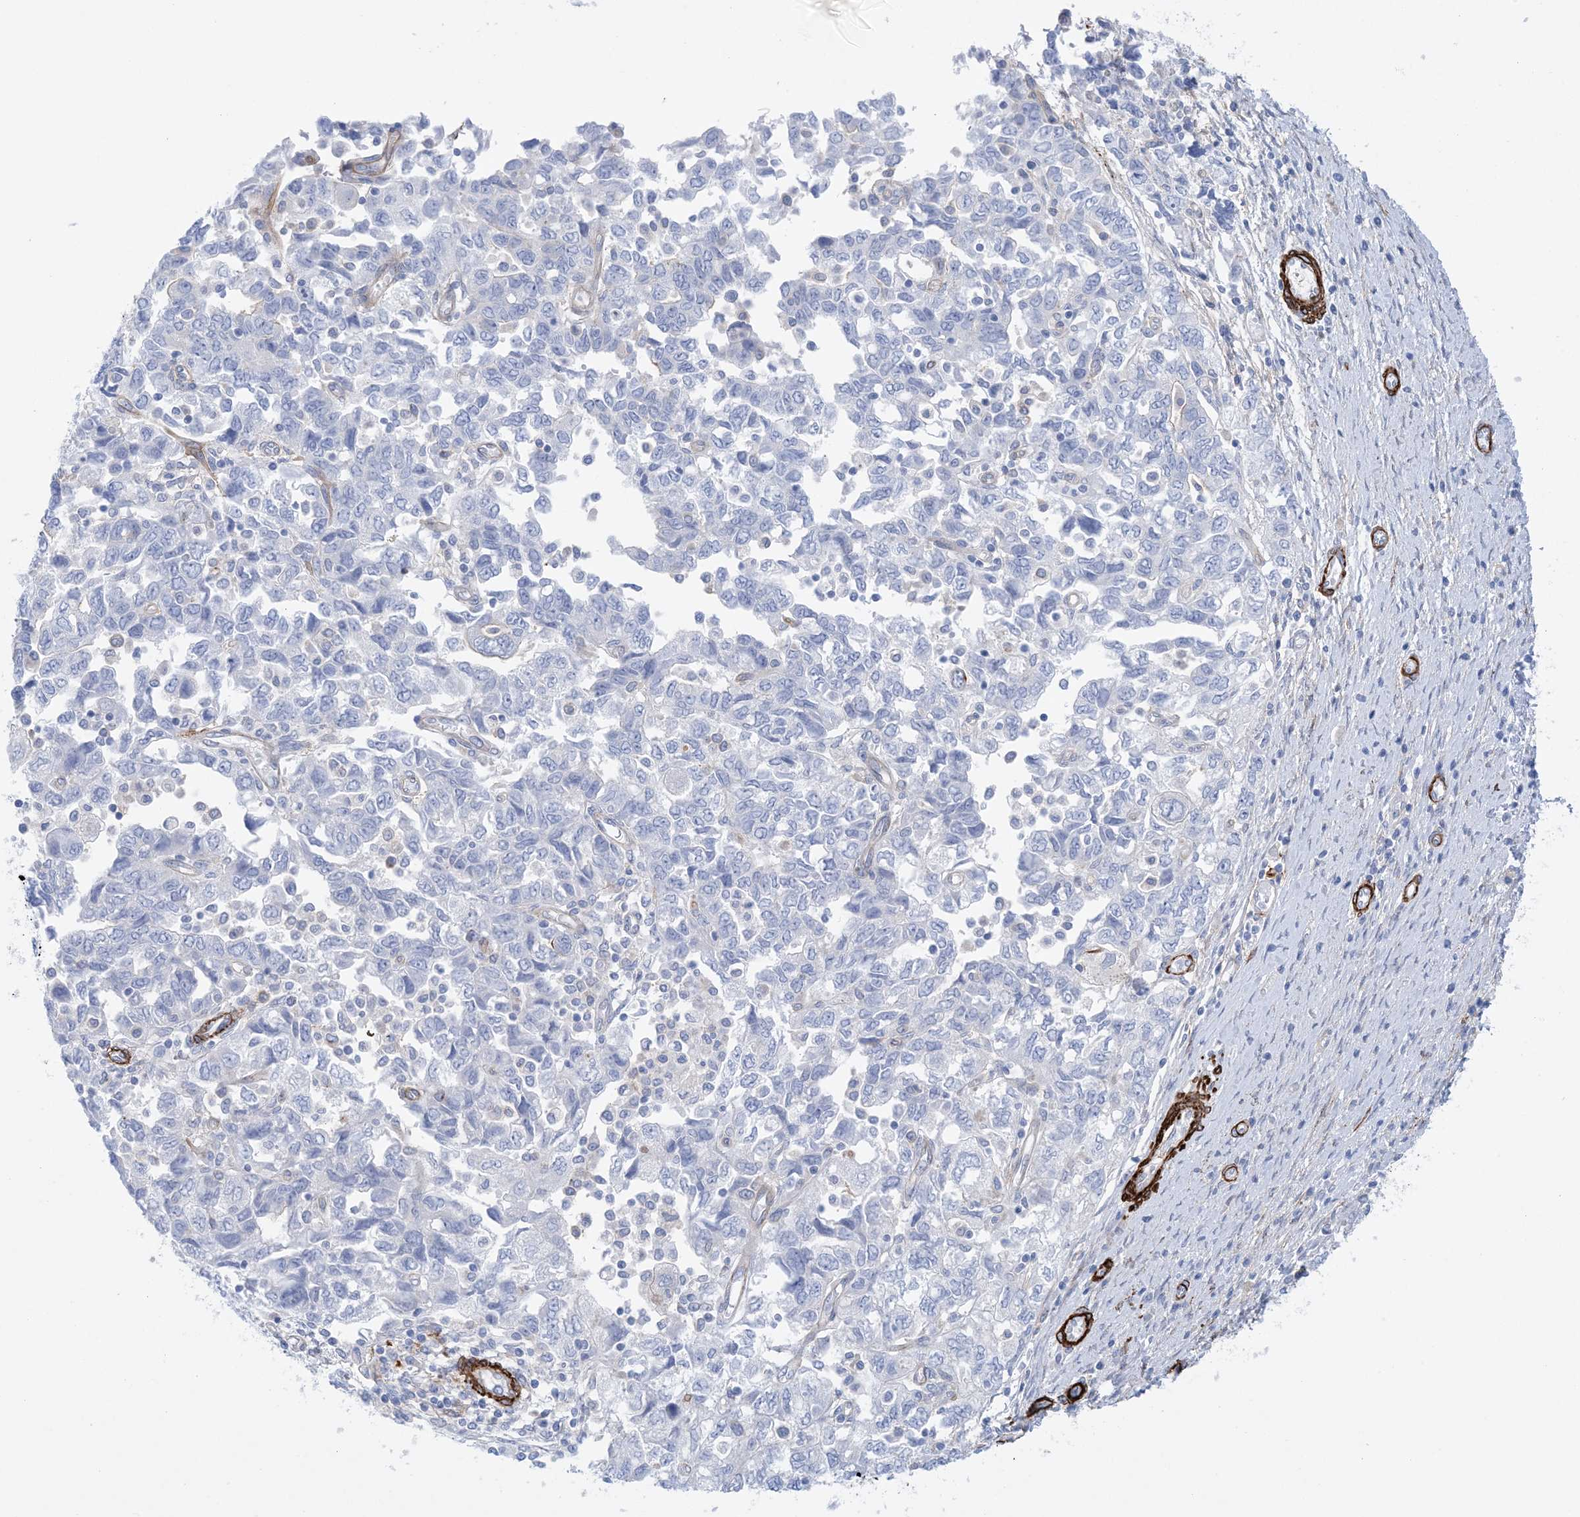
{"staining": {"intensity": "negative", "quantity": "none", "location": "none"}, "tissue": "ovarian cancer", "cell_type": "Tumor cells", "image_type": "cancer", "snomed": [{"axis": "morphology", "description": "Carcinoma, NOS"}, {"axis": "morphology", "description": "Cystadenocarcinoma, serous, NOS"}, {"axis": "topography", "description": "Ovary"}], "caption": "Tumor cells show no significant protein positivity in ovarian cancer (serous cystadenocarcinoma).", "gene": "SHANK1", "patient": {"sex": "female", "age": 69}}